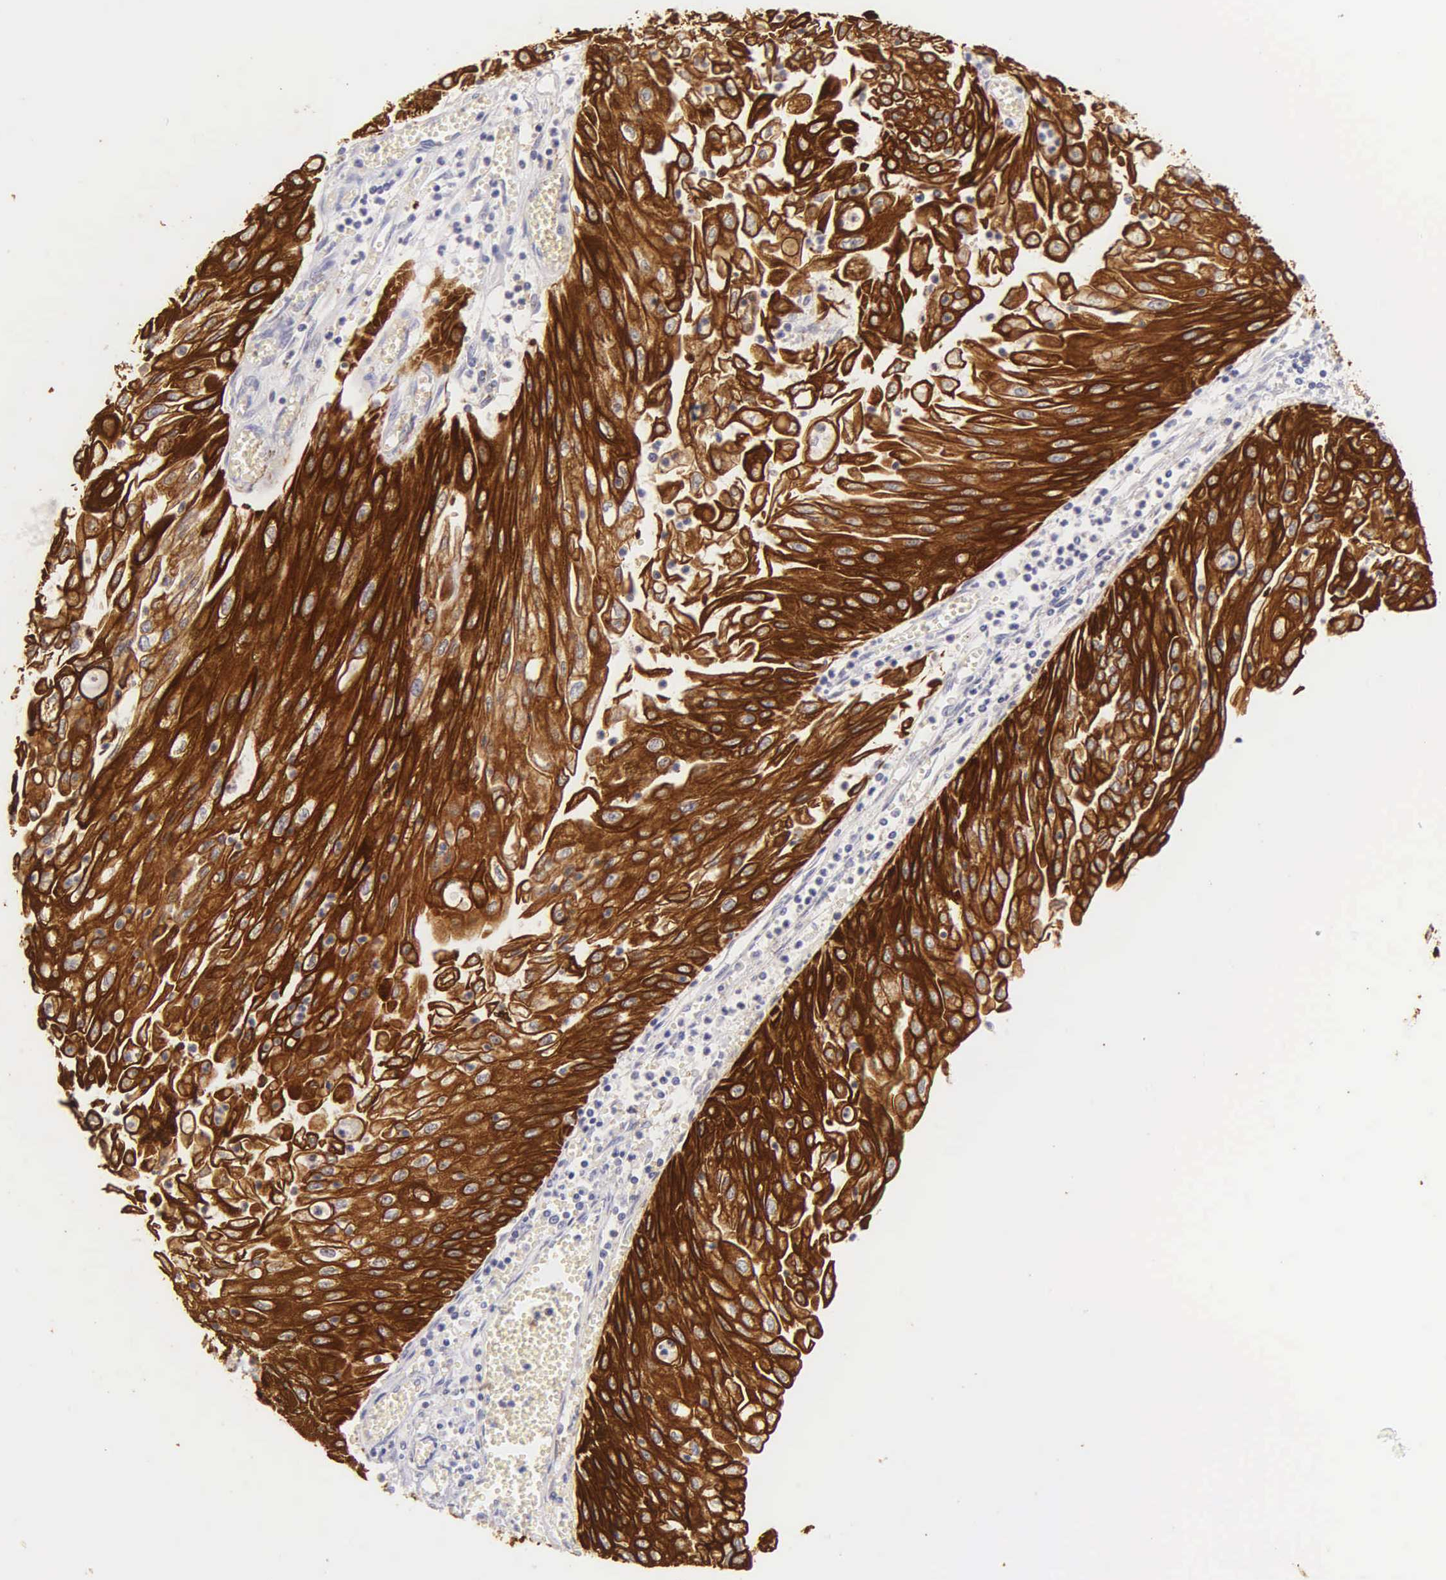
{"staining": {"intensity": "strong", "quantity": ">75%", "location": "cytoplasmic/membranous"}, "tissue": "endometrial cancer", "cell_type": "Tumor cells", "image_type": "cancer", "snomed": [{"axis": "morphology", "description": "Adenocarcinoma, NOS"}, {"axis": "topography", "description": "Endometrium"}], "caption": "Immunohistochemistry (IHC) photomicrograph of endometrial adenocarcinoma stained for a protein (brown), which displays high levels of strong cytoplasmic/membranous staining in about >75% of tumor cells.", "gene": "KRT17", "patient": {"sex": "female", "age": 75}}